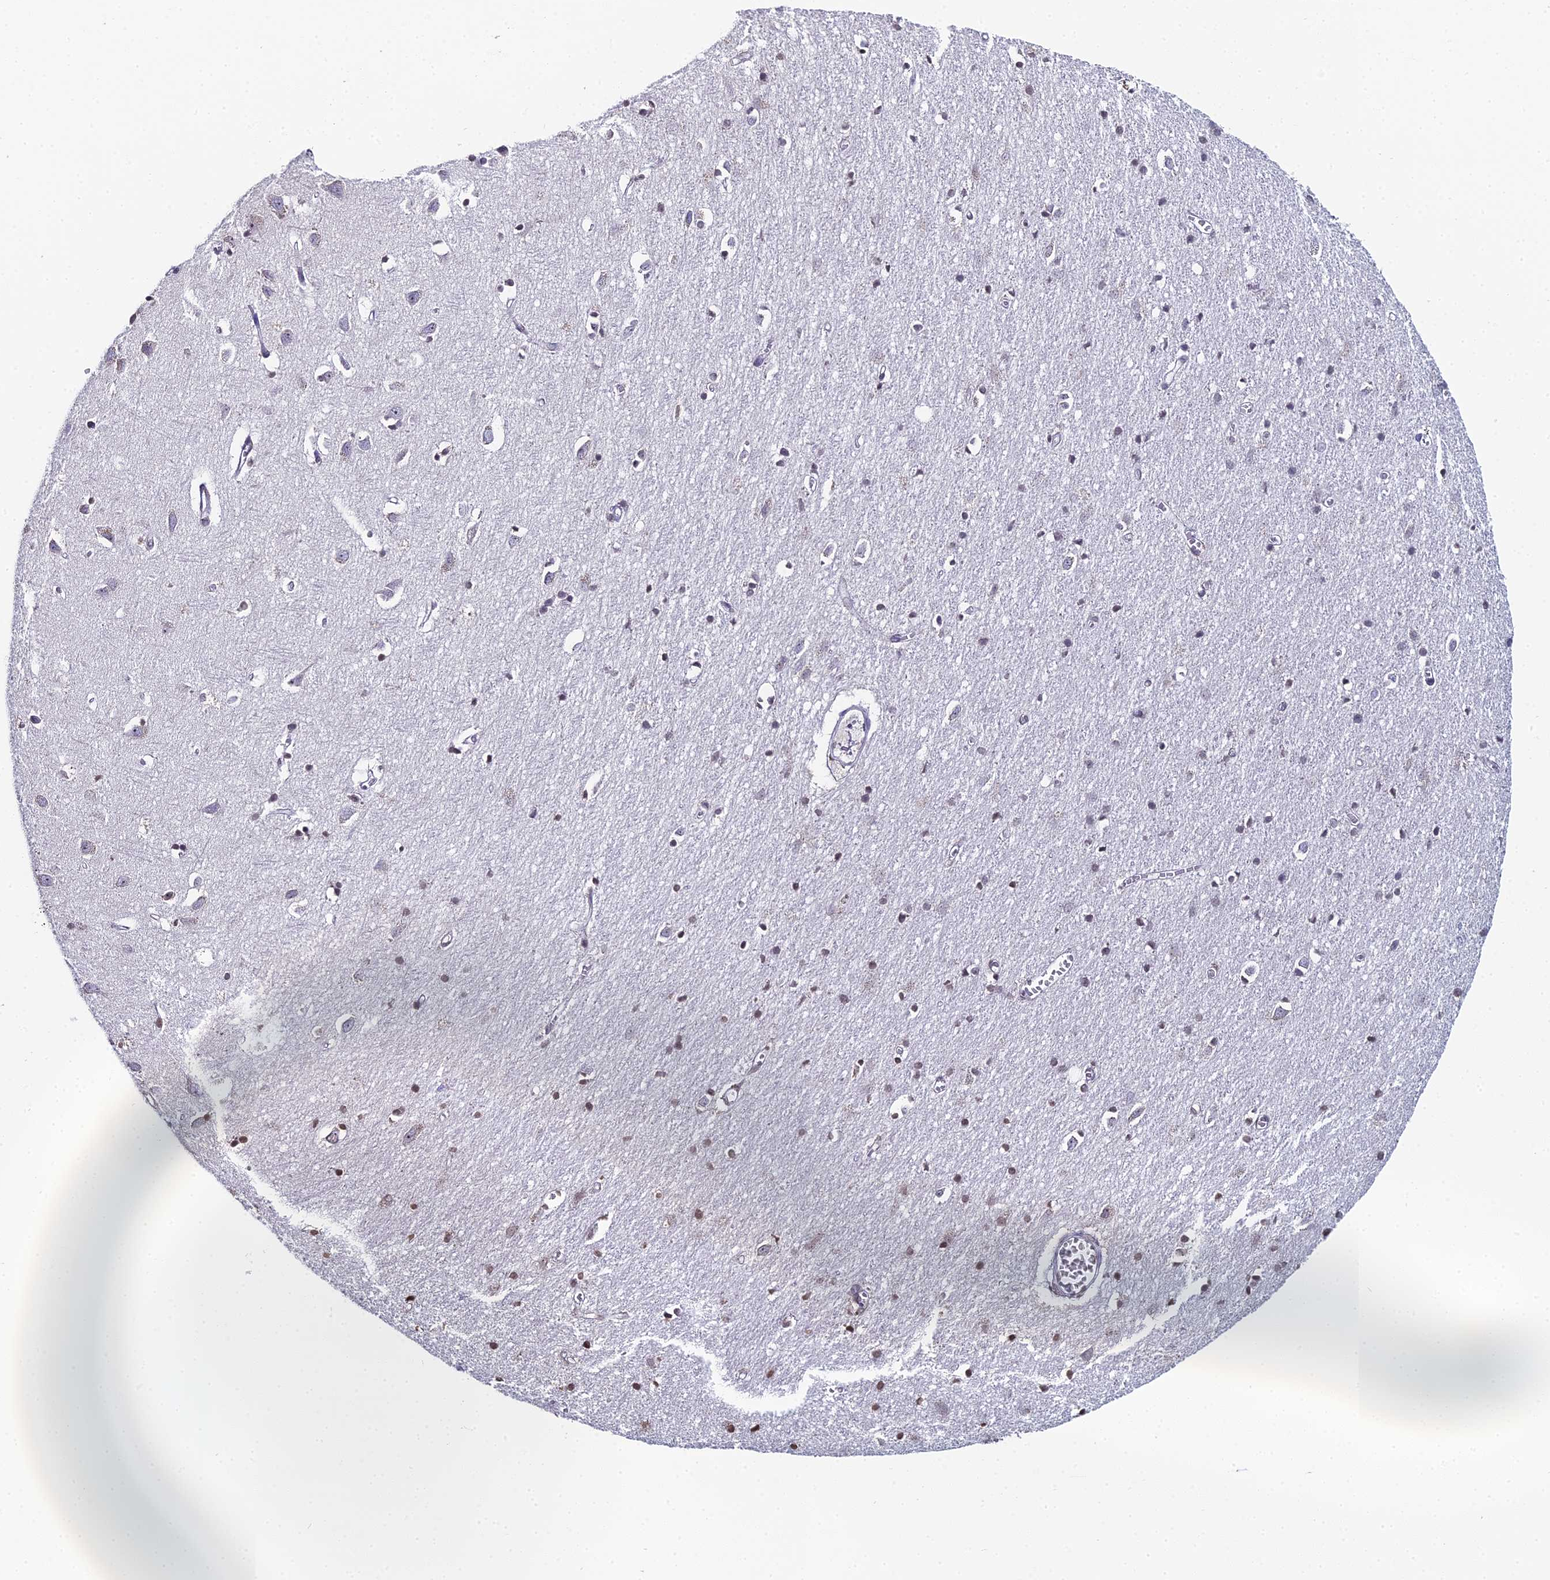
{"staining": {"intensity": "negative", "quantity": "none", "location": "none"}, "tissue": "cerebral cortex", "cell_type": "Endothelial cells", "image_type": "normal", "snomed": [{"axis": "morphology", "description": "Normal tissue, NOS"}, {"axis": "topography", "description": "Cerebral cortex"}], "caption": "High magnification brightfield microscopy of benign cerebral cortex stained with DAB (brown) and counterstained with hematoxylin (blue): endothelial cells show no significant staining.", "gene": "PRR22", "patient": {"sex": "female", "age": 64}}